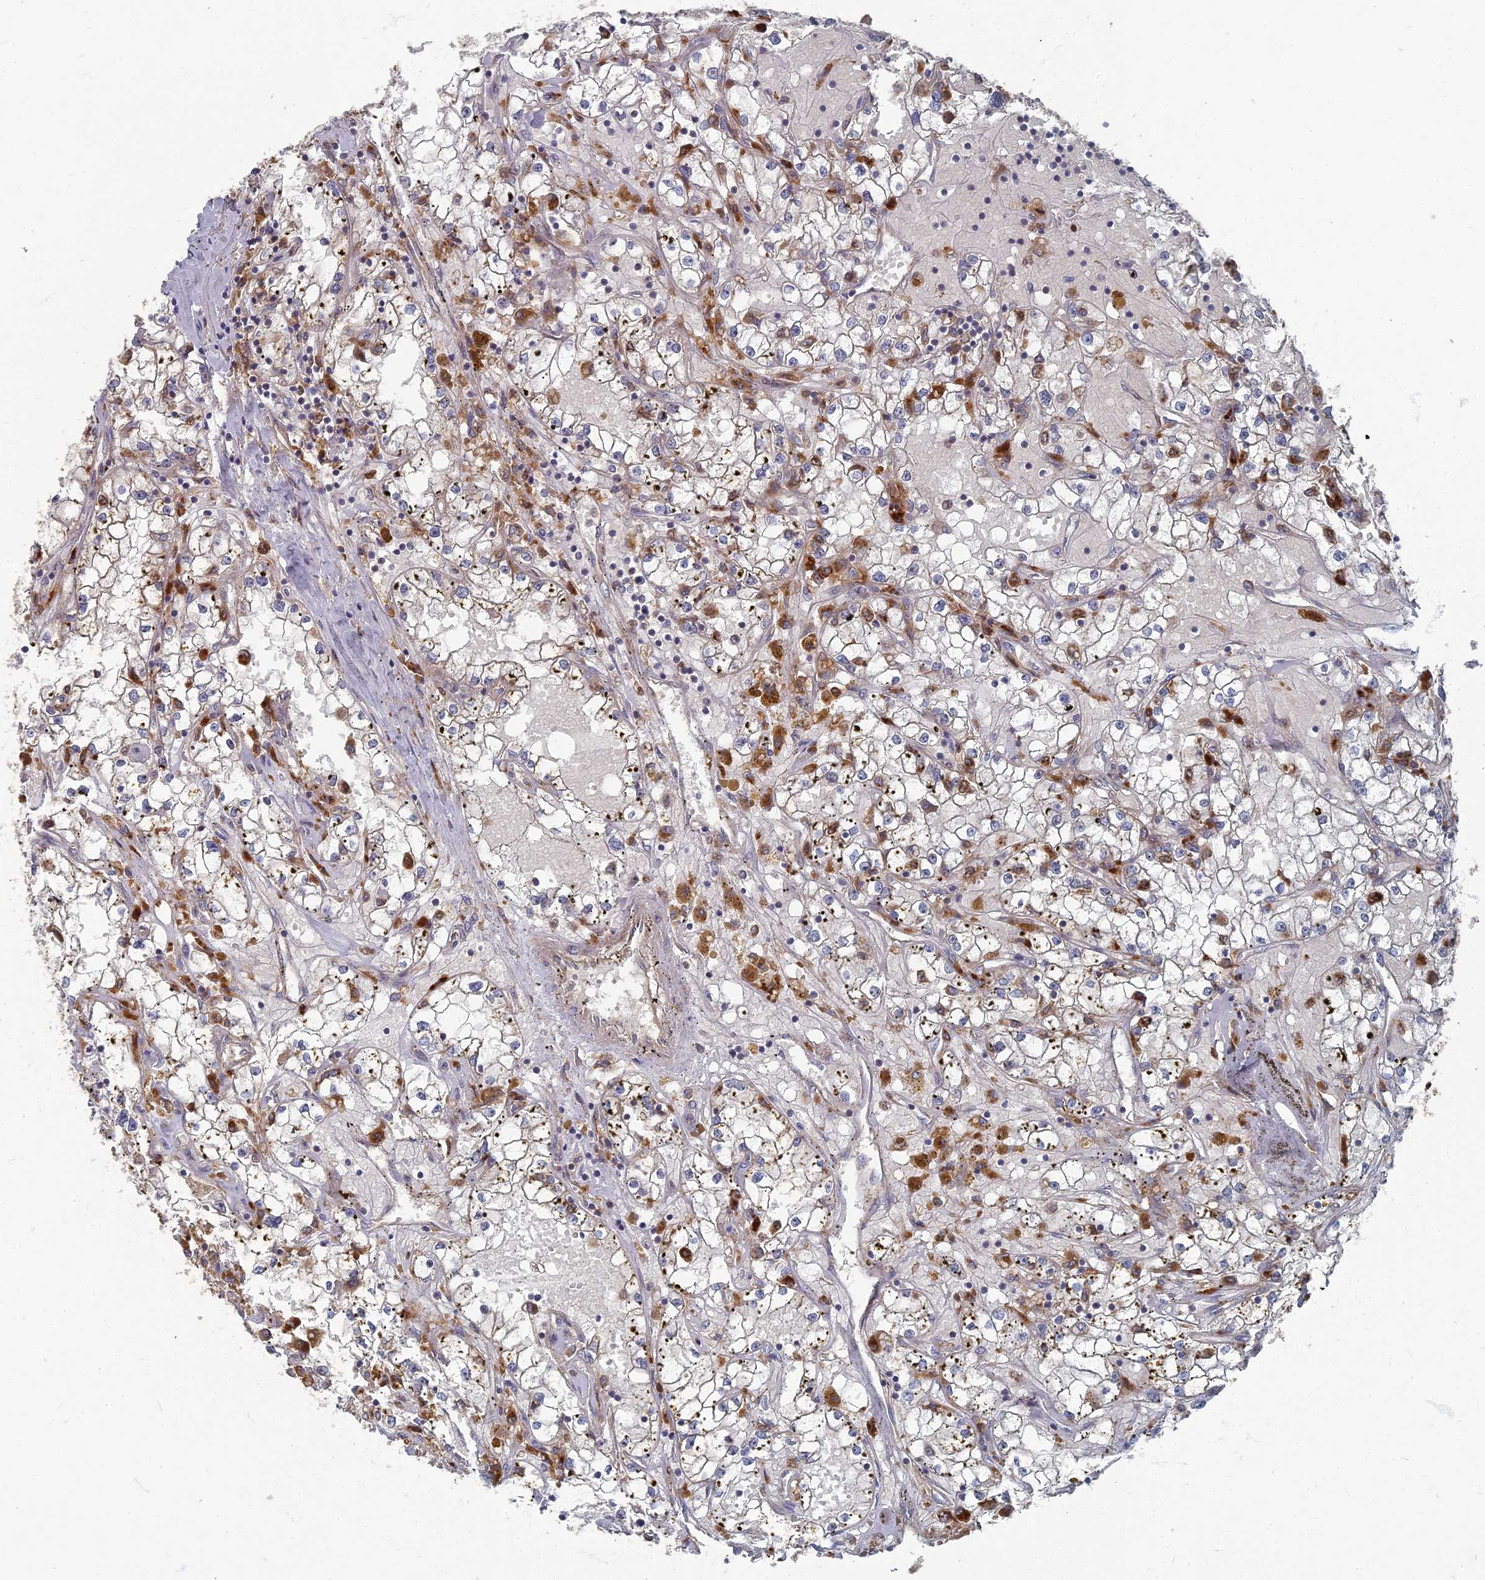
{"staining": {"intensity": "negative", "quantity": "none", "location": "none"}, "tissue": "renal cancer", "cell_type": "Tumor cells", "image_type": "cancer", "snomed": [{"axis": "morphology", "description": "Adenocarcinoma, NOS"}, {"axis": "topography", "description": "Kidney"}], "caption": "The photomicrograph exhibits no staining of tumor cells in renal cancer (adenocarcinoma). (IHC, brightfield microscopy, high magnification).", "gene": "PPCDC", "patient": {"sex": "male", "age": 56}}